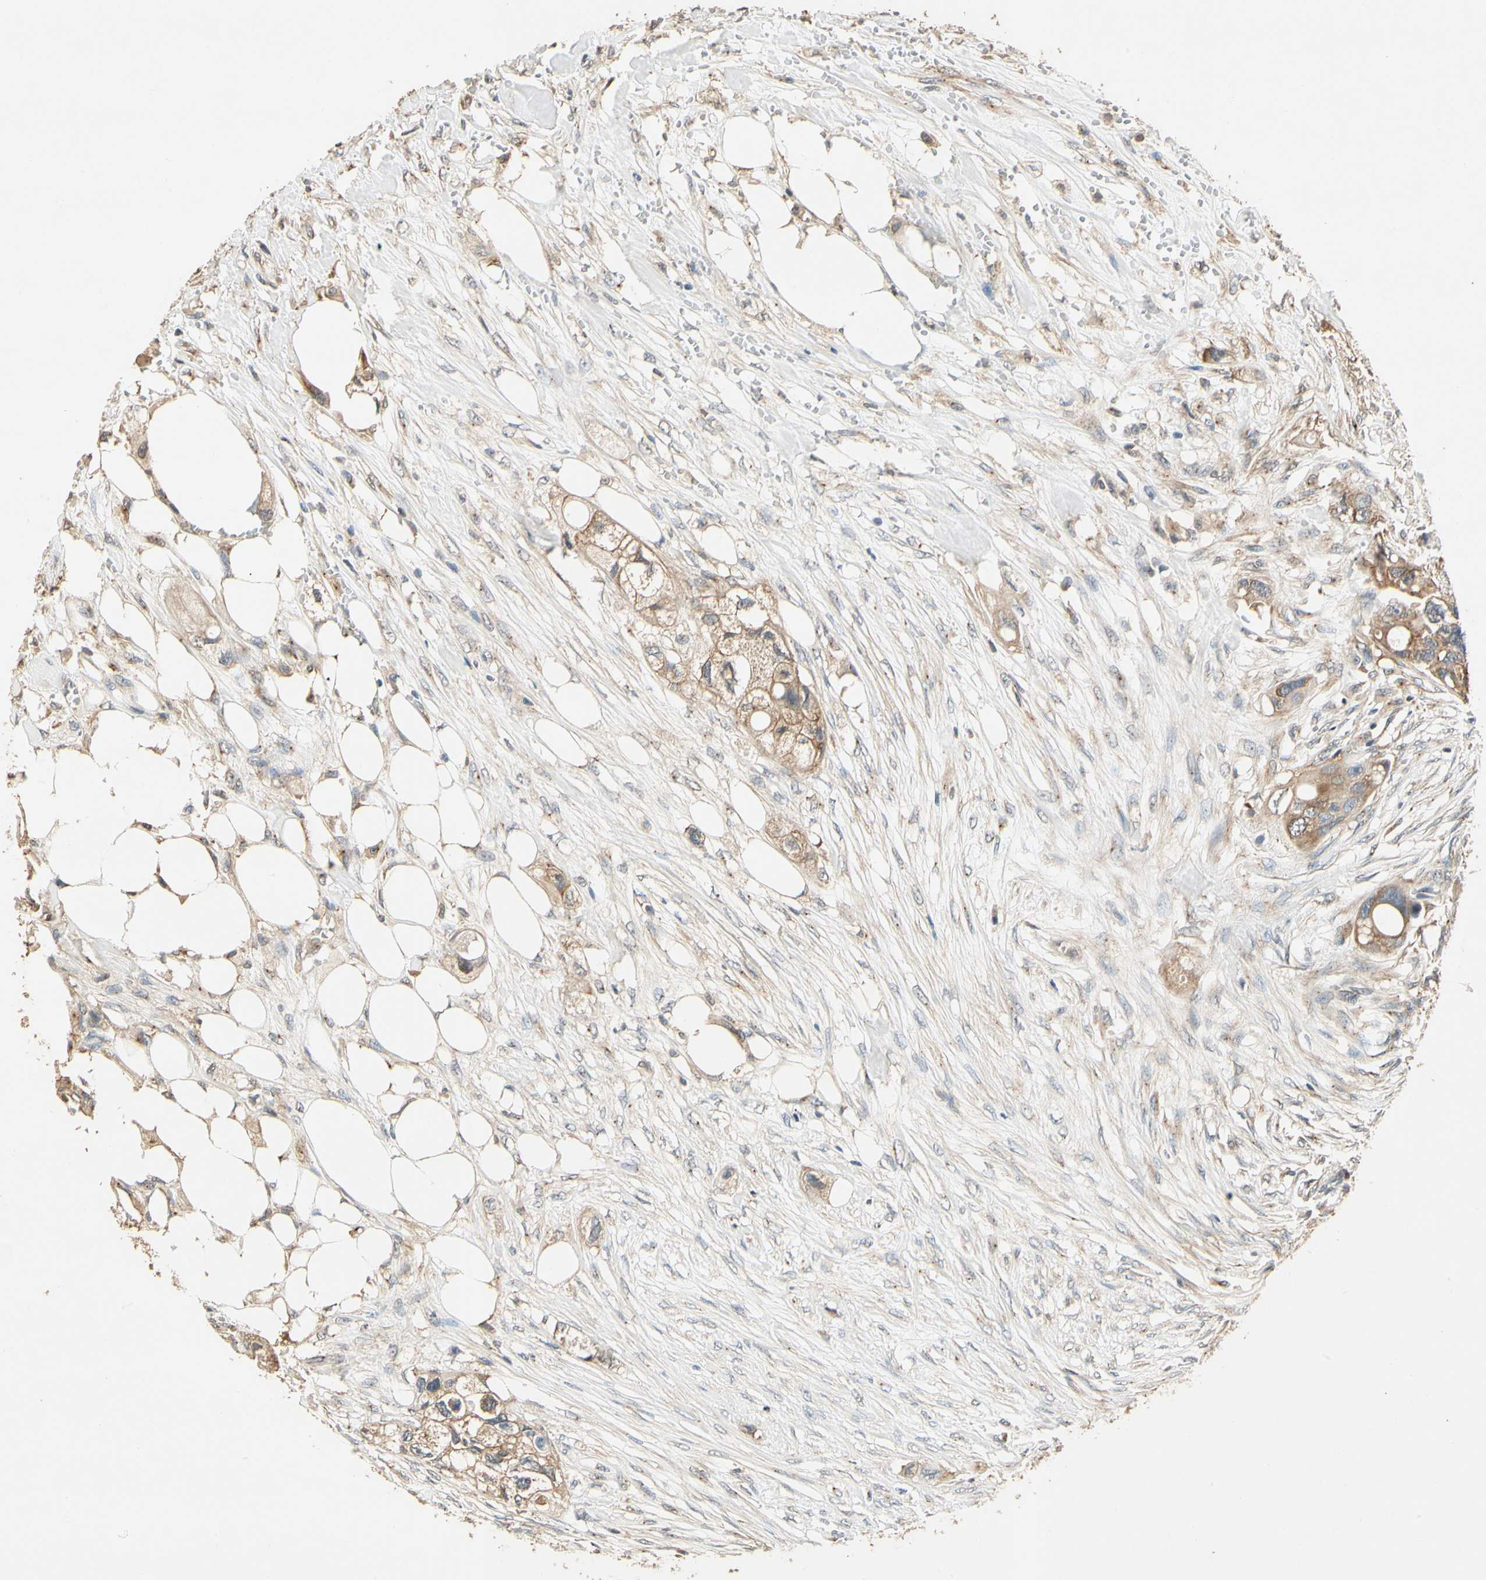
{"staining": {"intensity": "moderate", "quantity": ">75%", "location": "cytoplasmic/membranous"}, "tissue": "colorectal cancer", "cell_type": "Tumor cells", "image_type": "cancer", "snomed": [{"axis": "morphology", "description": "Adenocarcinoma, NOS"}, {"axis": "topography", "description": "Colon"}], "caption": "Brown immunohistochemical staining in colorectal cancer reveals moderate cytoplasmic/membranous staining in about >75% of tumor cells. (DAB IHC, brown staining for protein, blue staining for nuclei).", "gene": "AKAP9", "patient": {"sex": "female", "age": 57}}